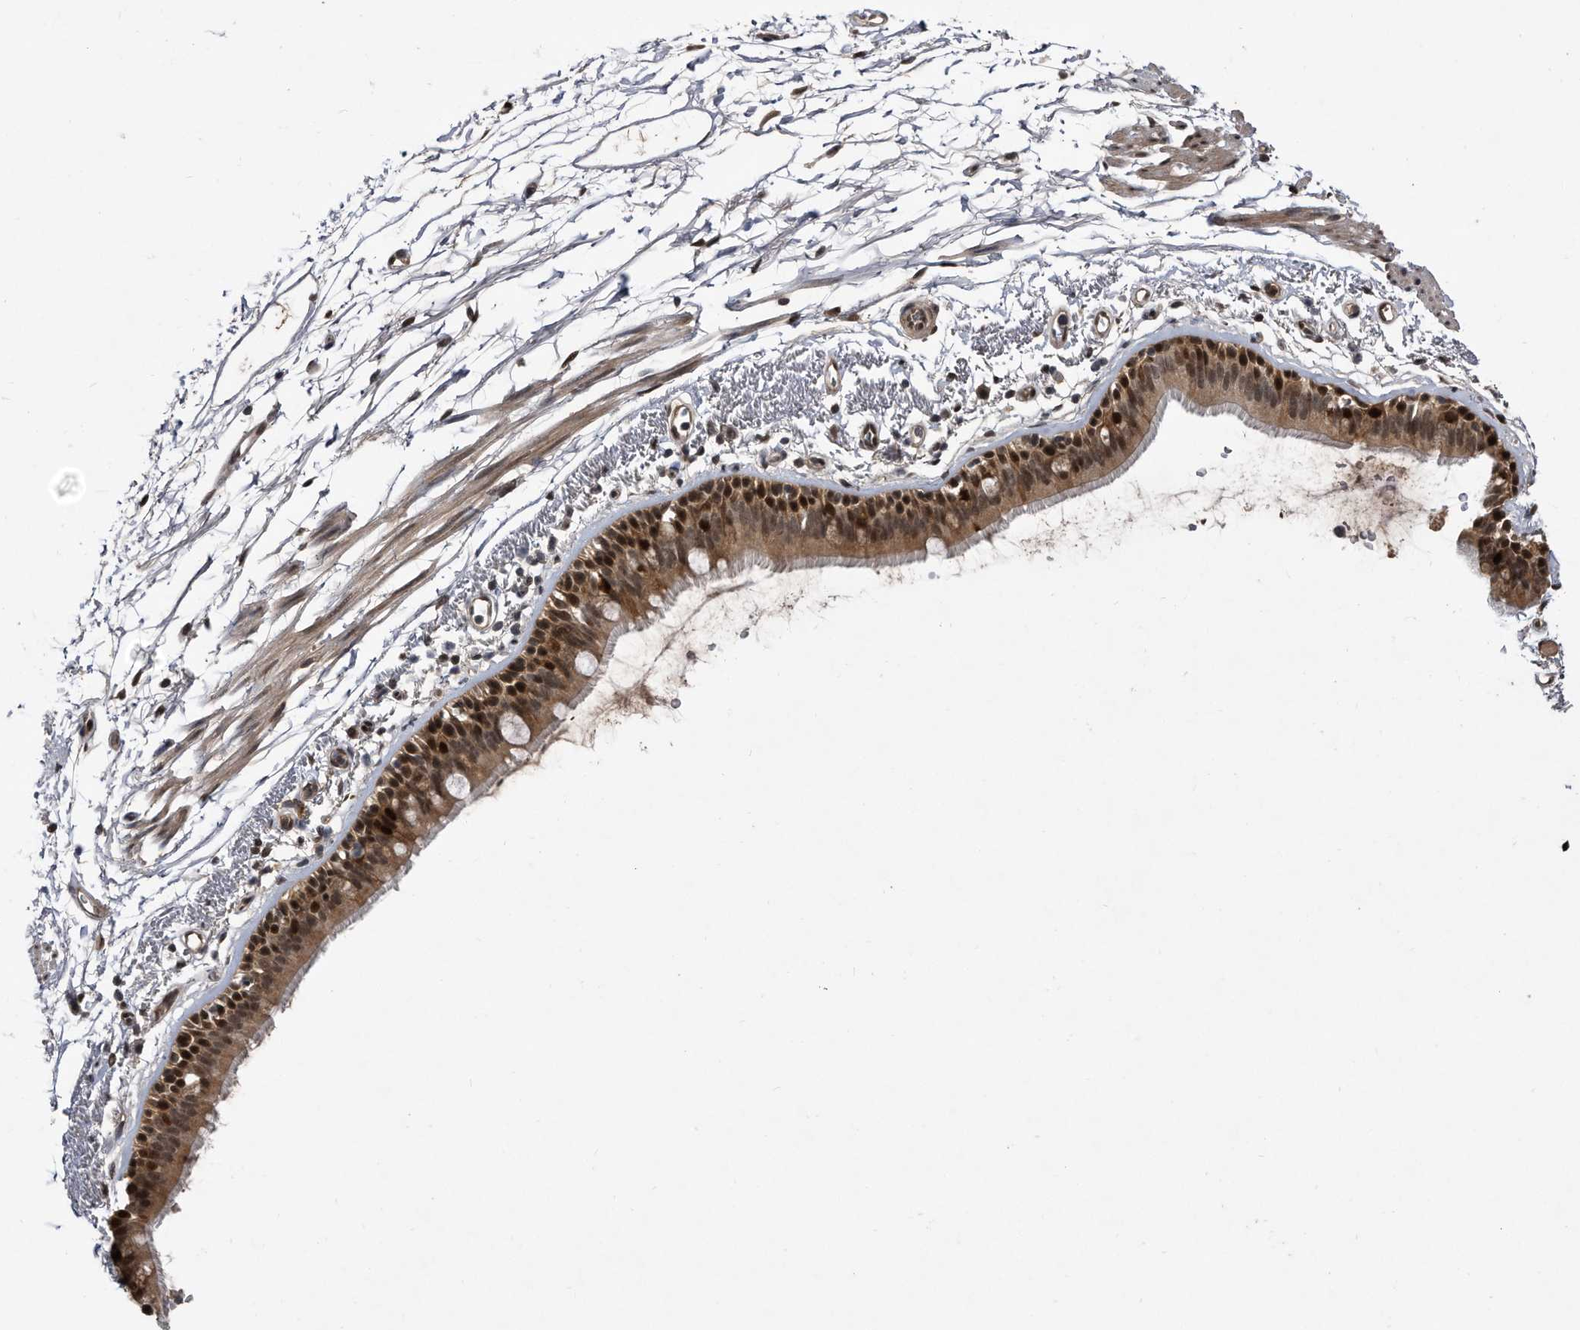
{"staining": {"intensity": "strong", "quantity": ">75%", "location": "cytoplasmic/membranous,nuclear"}, "tissue": "bronchus", "cell_type": "Respiratory epithelial cells", "image_type": "normal", "snomed": [{"axis": "morphology", "description": "Normal tissue, NOS"}, {"axis": "topography", "description": "Lymph node"}, {"axis": "topography", "description": "Bronchus"}], "caption": "Immunohistochemical staining of unremarkable bronchus reveals strong cytoplasmic/membranous,nuclear protein expression in about >75% of respiratory epithelial cells. The staining was performed using DAB to visualize the protein expression in brown, while the nuclei were stained in blue with hematoxylin (Magnification: 20x).", "gene": "RAD23B", "patient": {"sex": "female", "age": 70}}